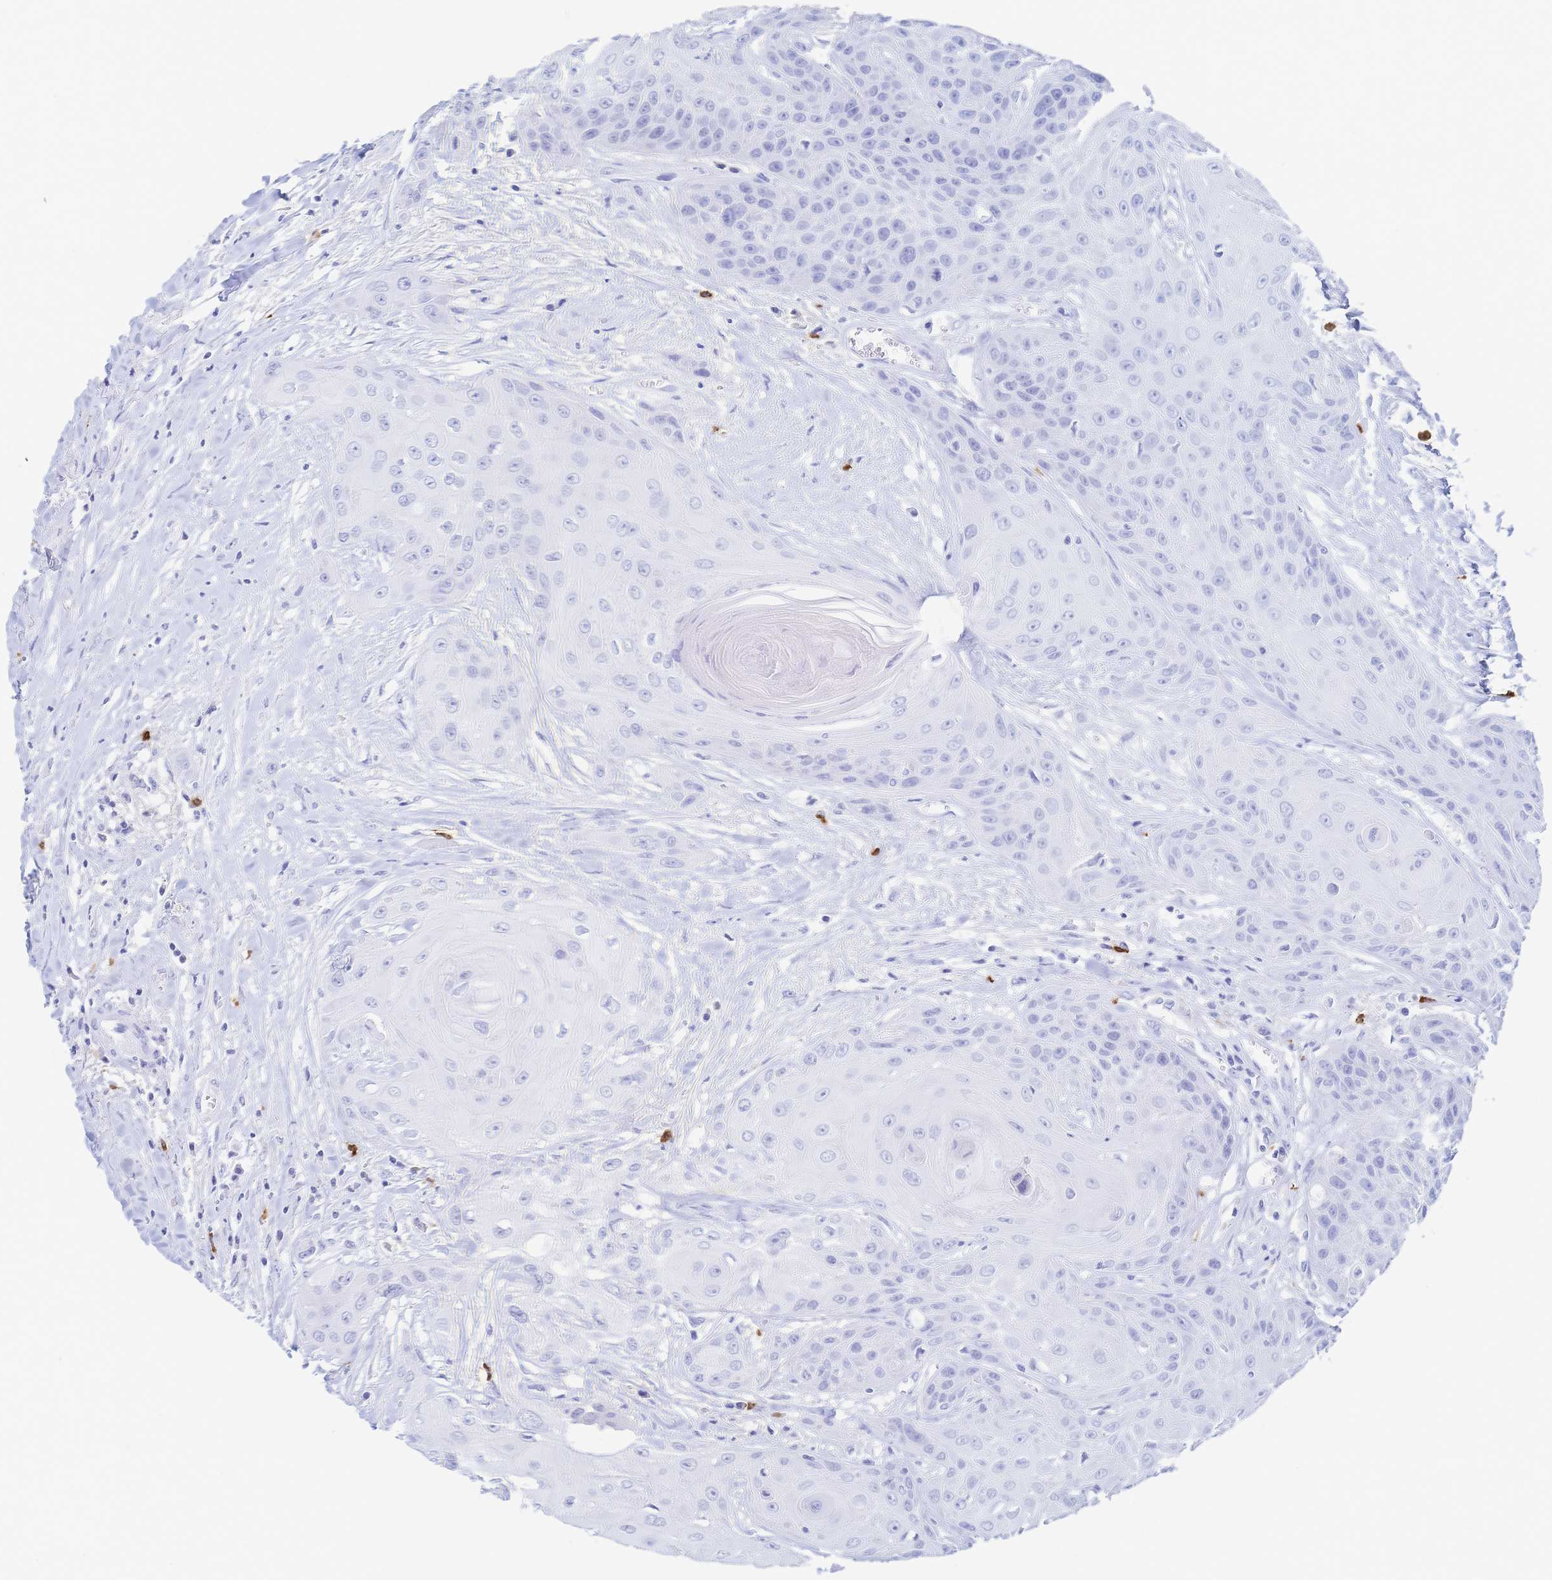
{"staining": {"intensity": "negative", "quantity": "none", "location": "none"}, "tissue": "head and neck cancer", "cell_type": "Tumor cells", "image_type": "cancer", "snomed": [{"axis": "morphology", "description": "Squamous cell carcinoma, NOS"}, {"axis": "topography", "description": "Head-Neck"}], "caption": "The photomicrograph exhibits no staining of tumor cells in head and neck cancer (squamous cell carcinoma). (DAB (3,3'-diaminobenzidine) immunohistochemistry (IHC), high magnification).", "gene": "IL2RB", "patient": {"sex": "female", "age": 73}}